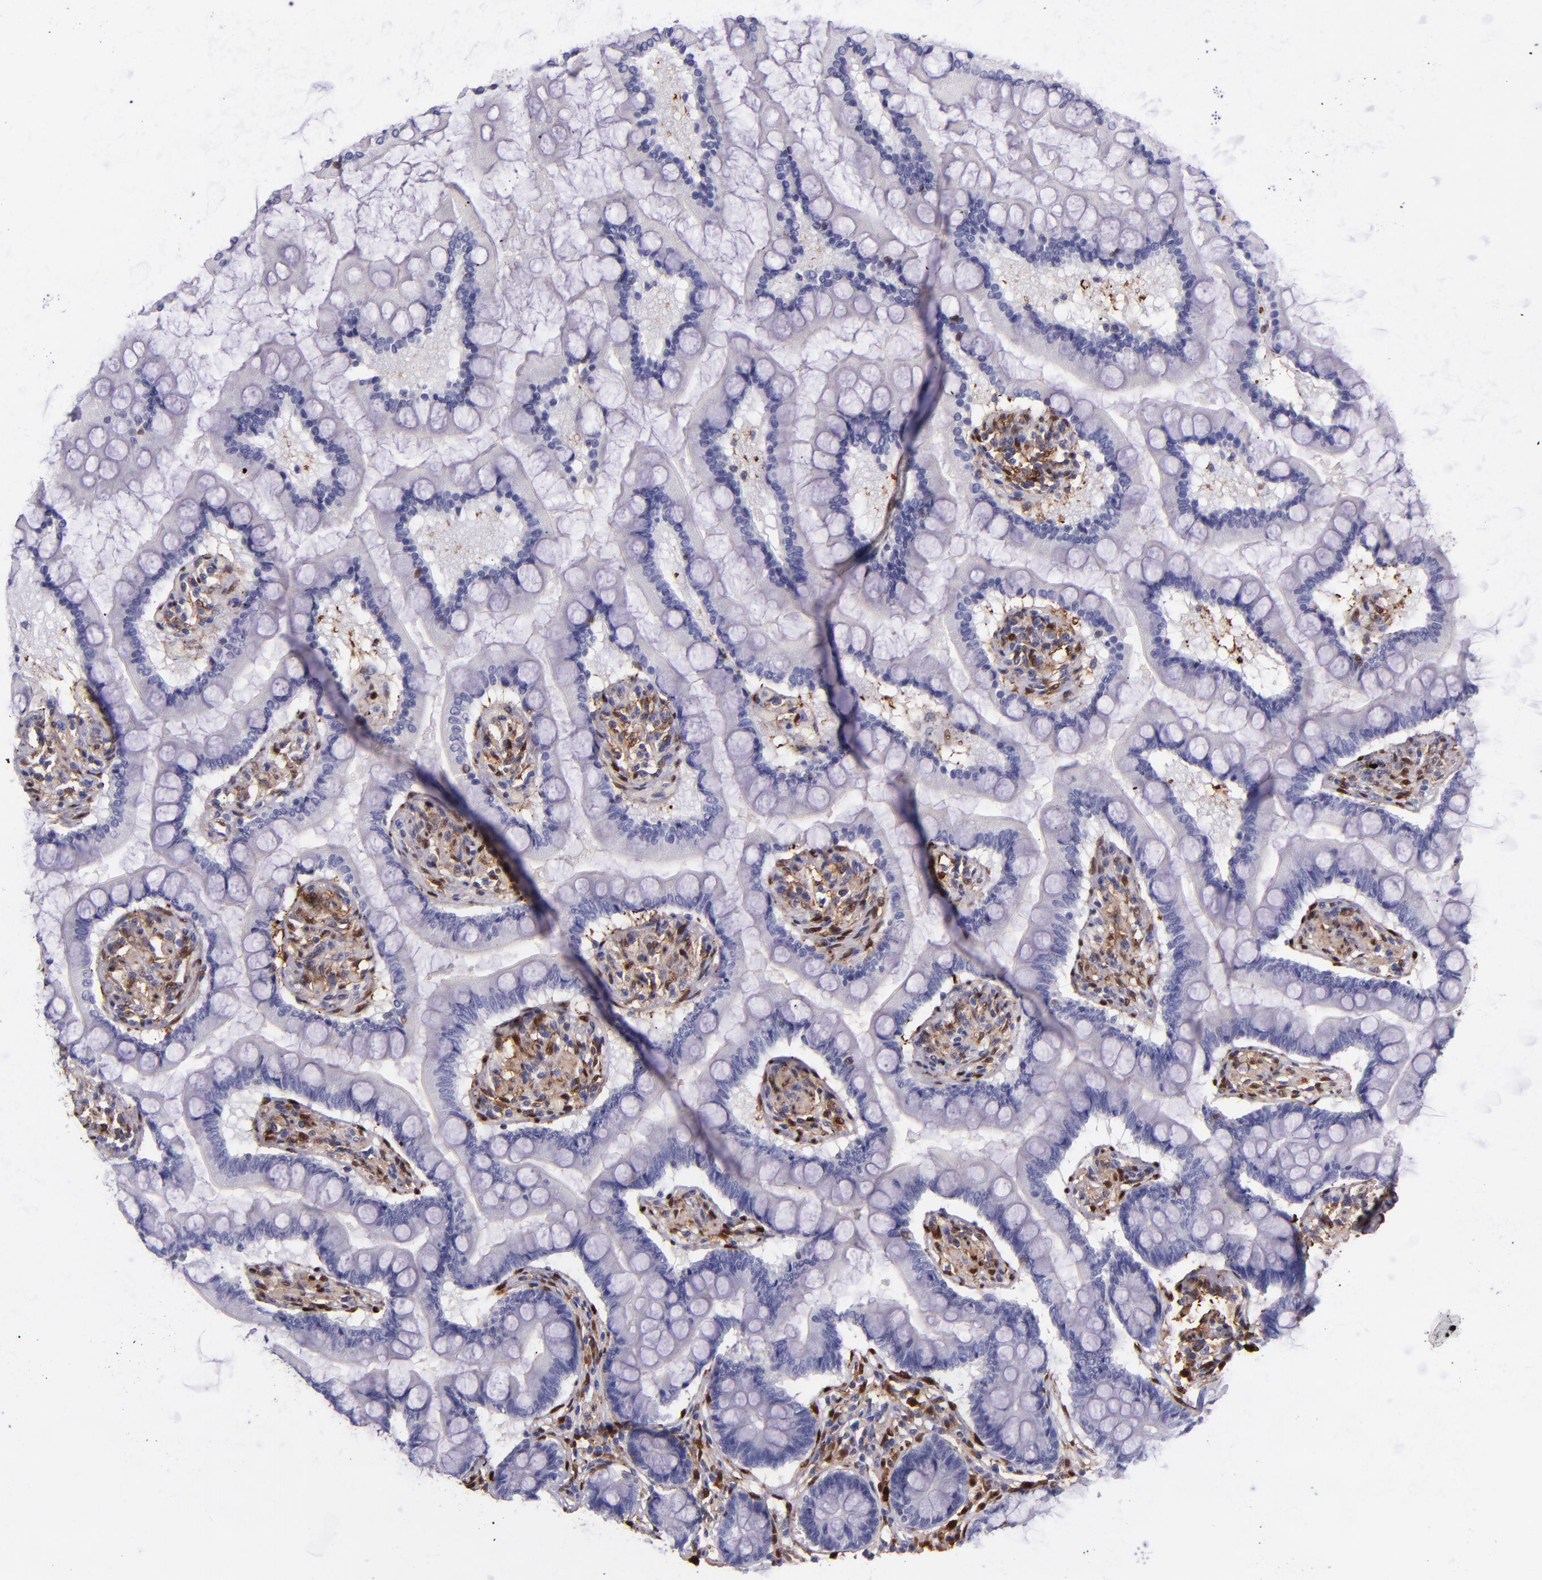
{"staining": {"intensity": "negative", "quantity": "none", "location": "none"}, "tissue": "small intestine", "cell_type": "Glandular cells", "image_type": "normal", "snomed": [{"axis": "morphology", "description": "Normal tissue, NOS"}, {"axis": "topography", "description": "Small intestine"}], "caption": "The micrograph demonstrates no staining of glandular cells in unremarkable small intestine.", "gene": "LGALS1", "patient": {"sex": "male", "age": 41}}